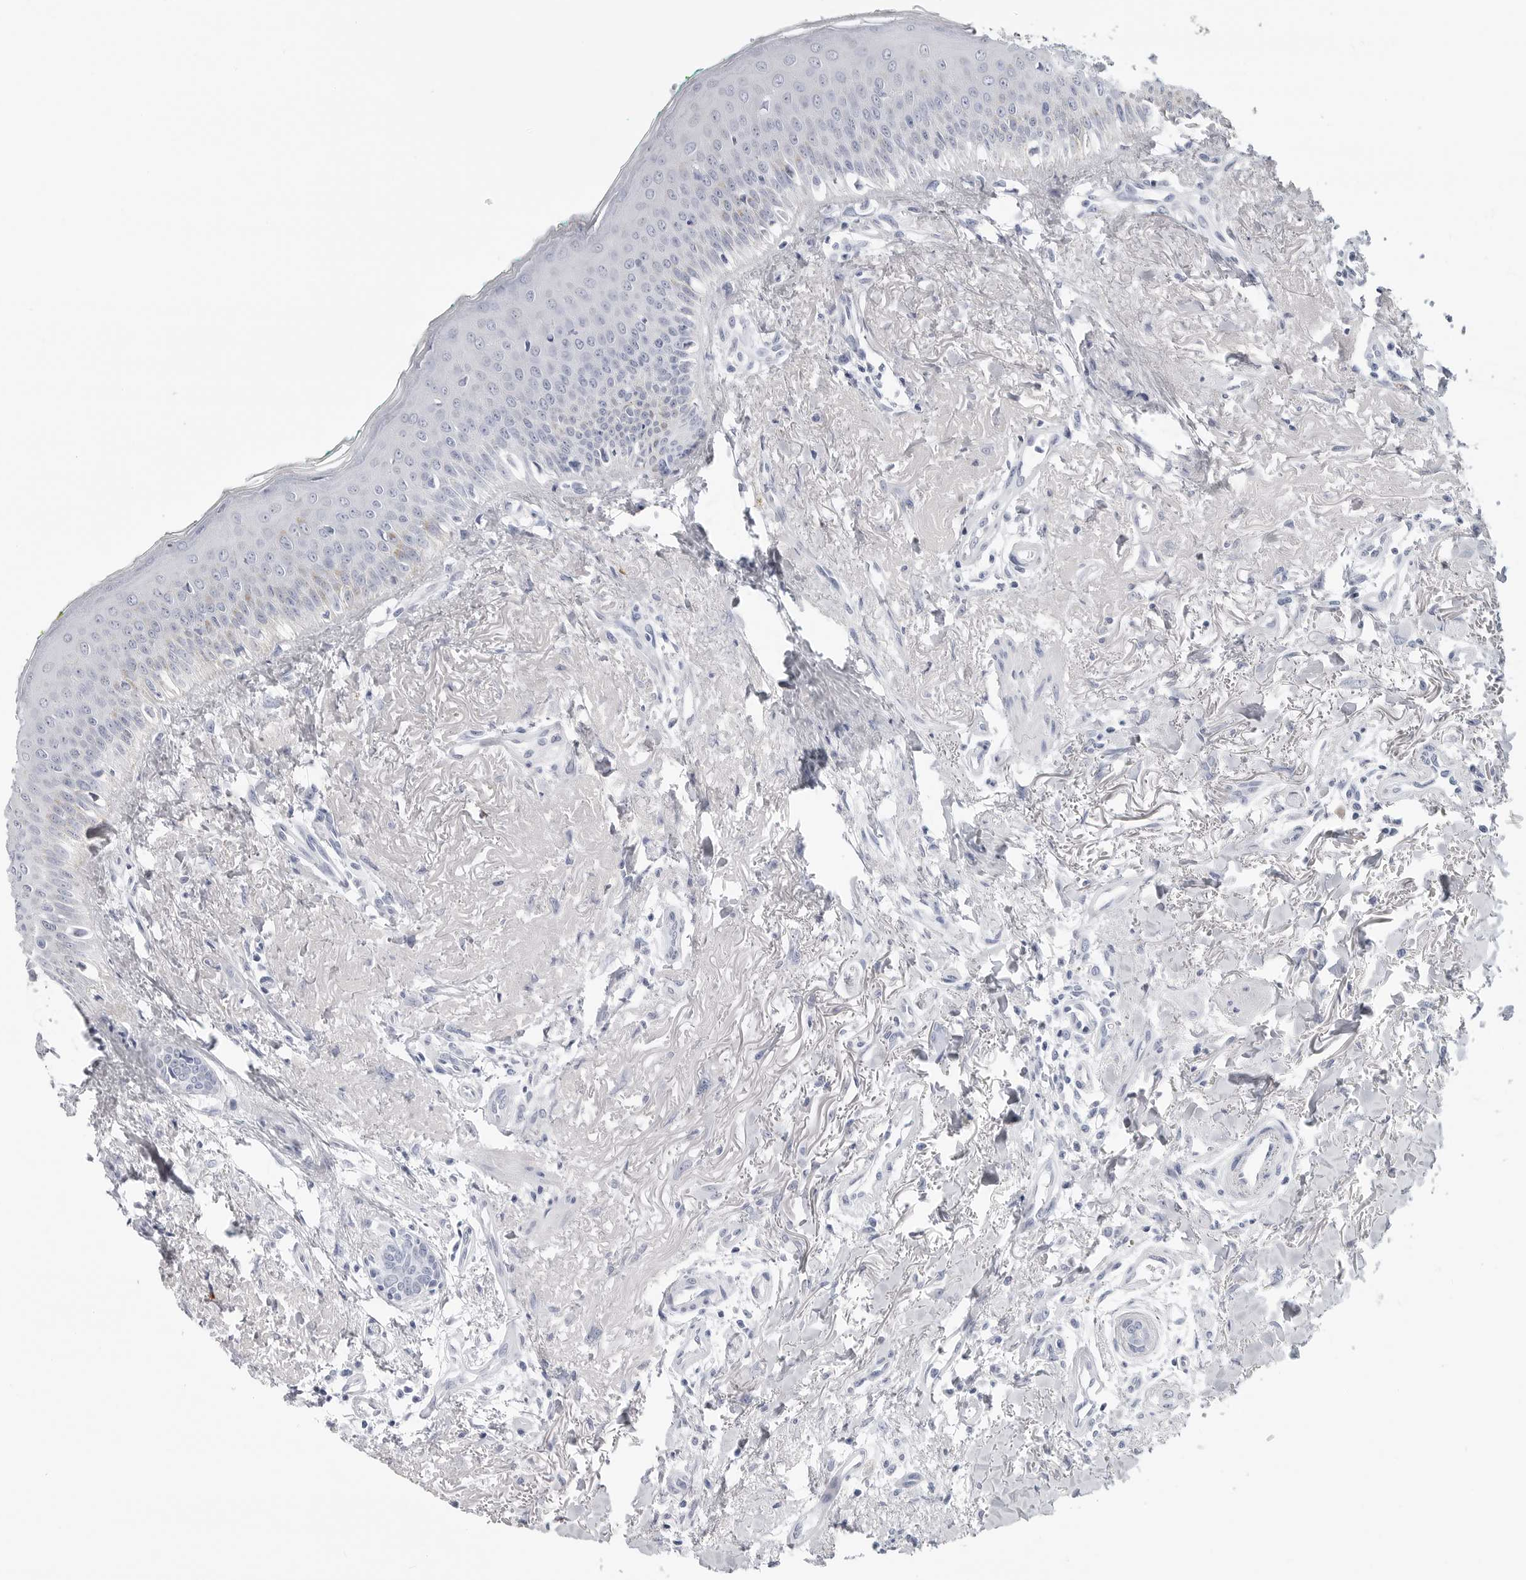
{"staining": {"intensity": "negative", "quantity": "none", "location": "none"}, "tissue": "oral mucosa", "cell_type": "Squamous epithelial cells", "image_type": "normal", "snomed": [{"axis": "morphology", "description": "Normal tissue, NOS"}, {"axis": "topography", "description": "Oral tissue"}], "caption": "The image demonstrates no staining of squamous epithelial cells in normal oral mucosa.", "gene": "AMPD1", "patient": {"sex": "female", "age": 70}}